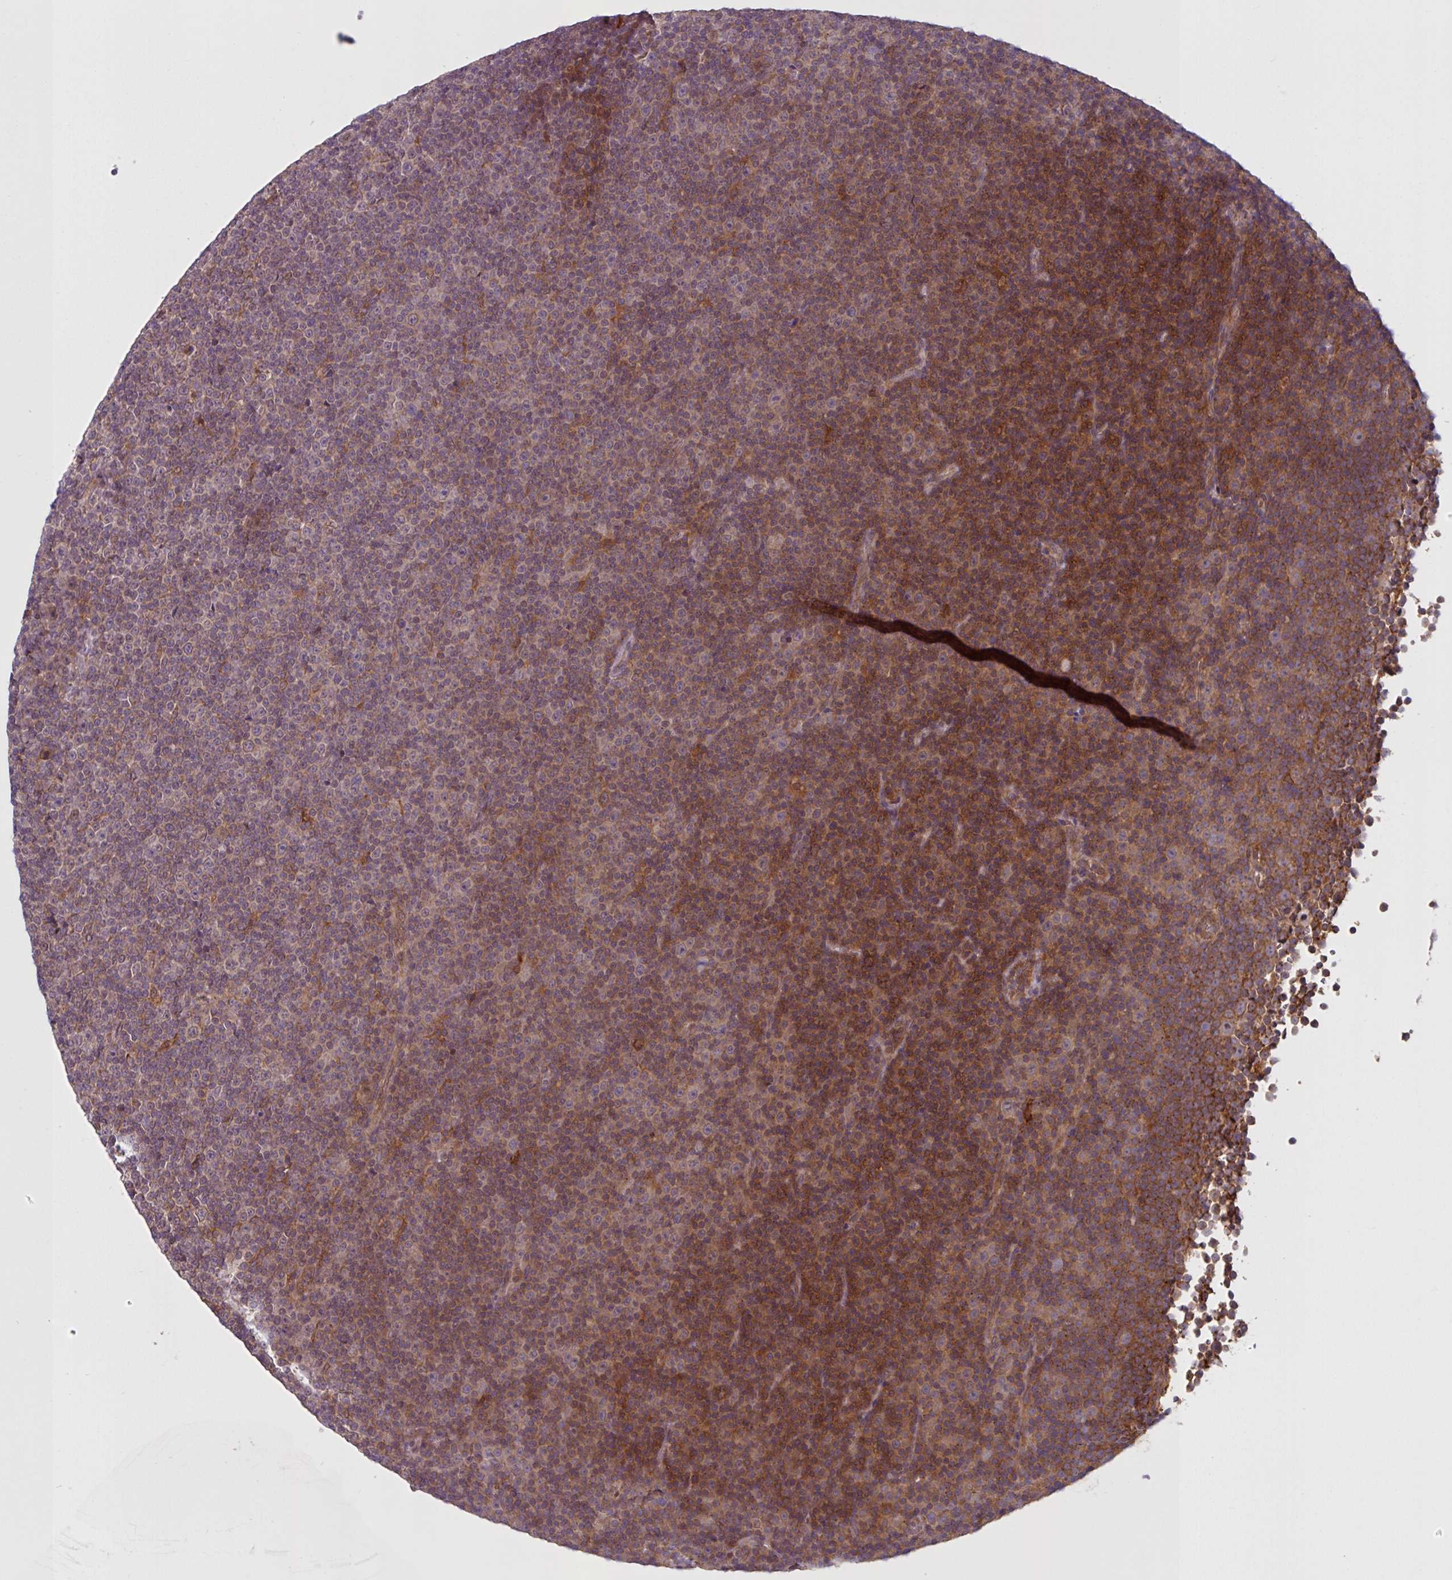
{"staining": {"intensity": "moderate", "quantity": "25%-75%", "location": "cytoplasmic/membranous"}, "tissue": "lymphoma", "cell_type": "Tumor cells", "image_type": "cancer", "snomed": [{"axis": "morphology", "description": "Malignant lymphoma, non-Hodgkin's type, Low grade"}, {"axis": "topography", "description": "Lymph node"}], "caption": "Human lymphoma stained for a protein (brown) shows moderate cytoplasmic/membranous positive positivity in about 25%-75% of tumor cells.", "gene": "CAMLG", "patient": {"sex": "female", "age": 67}}